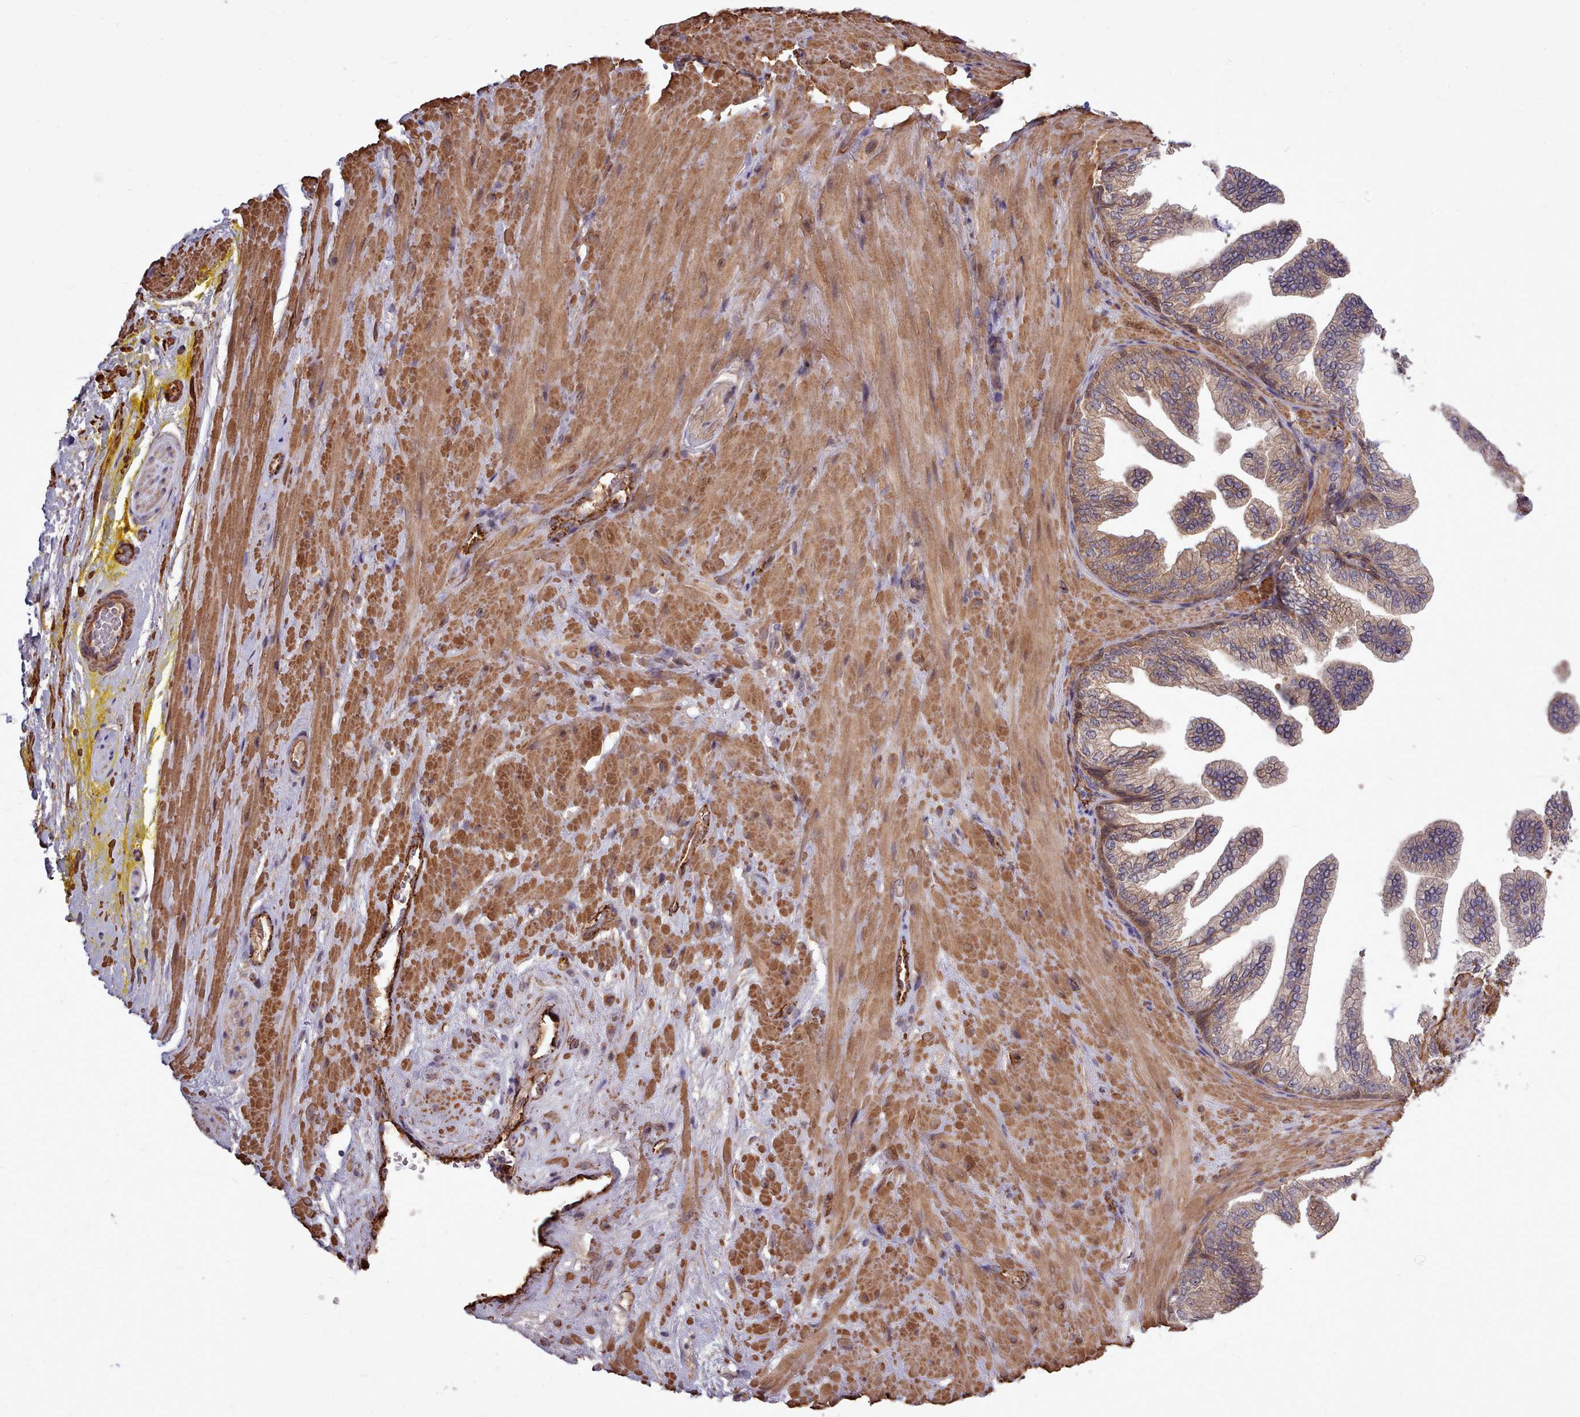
{"staining": {"intensity": "weak", "quantity": ">75%", "location": "cytoplasmic/membranous"}, "tissue": "adipose tissue", "cell_type": "Adipocytes", "image_type": "normal", "snomed": [{"axis": "morphology", "description": "Normal tissue, NOS"}, {"axis": "morphology", "description": "Adenocarcinoma, Low grade"}, {"axis": "topography", "description": "Prostate"}, {"axis": "topography", "description": "Peripheral nerve tissue"}], "caption": "The histopathology image demonstrates immunohistochemical staining of normal adipose tissue. There is weak cytoplasmic/membranous positivity is identified in approximately >75% of adipocytes. (DAB (3,3'-diaminobenzidine) IHC with brightfield microscopy, high magnification).", "gene": "STUB1", "patient": {"sex": "male", "age": 63}}